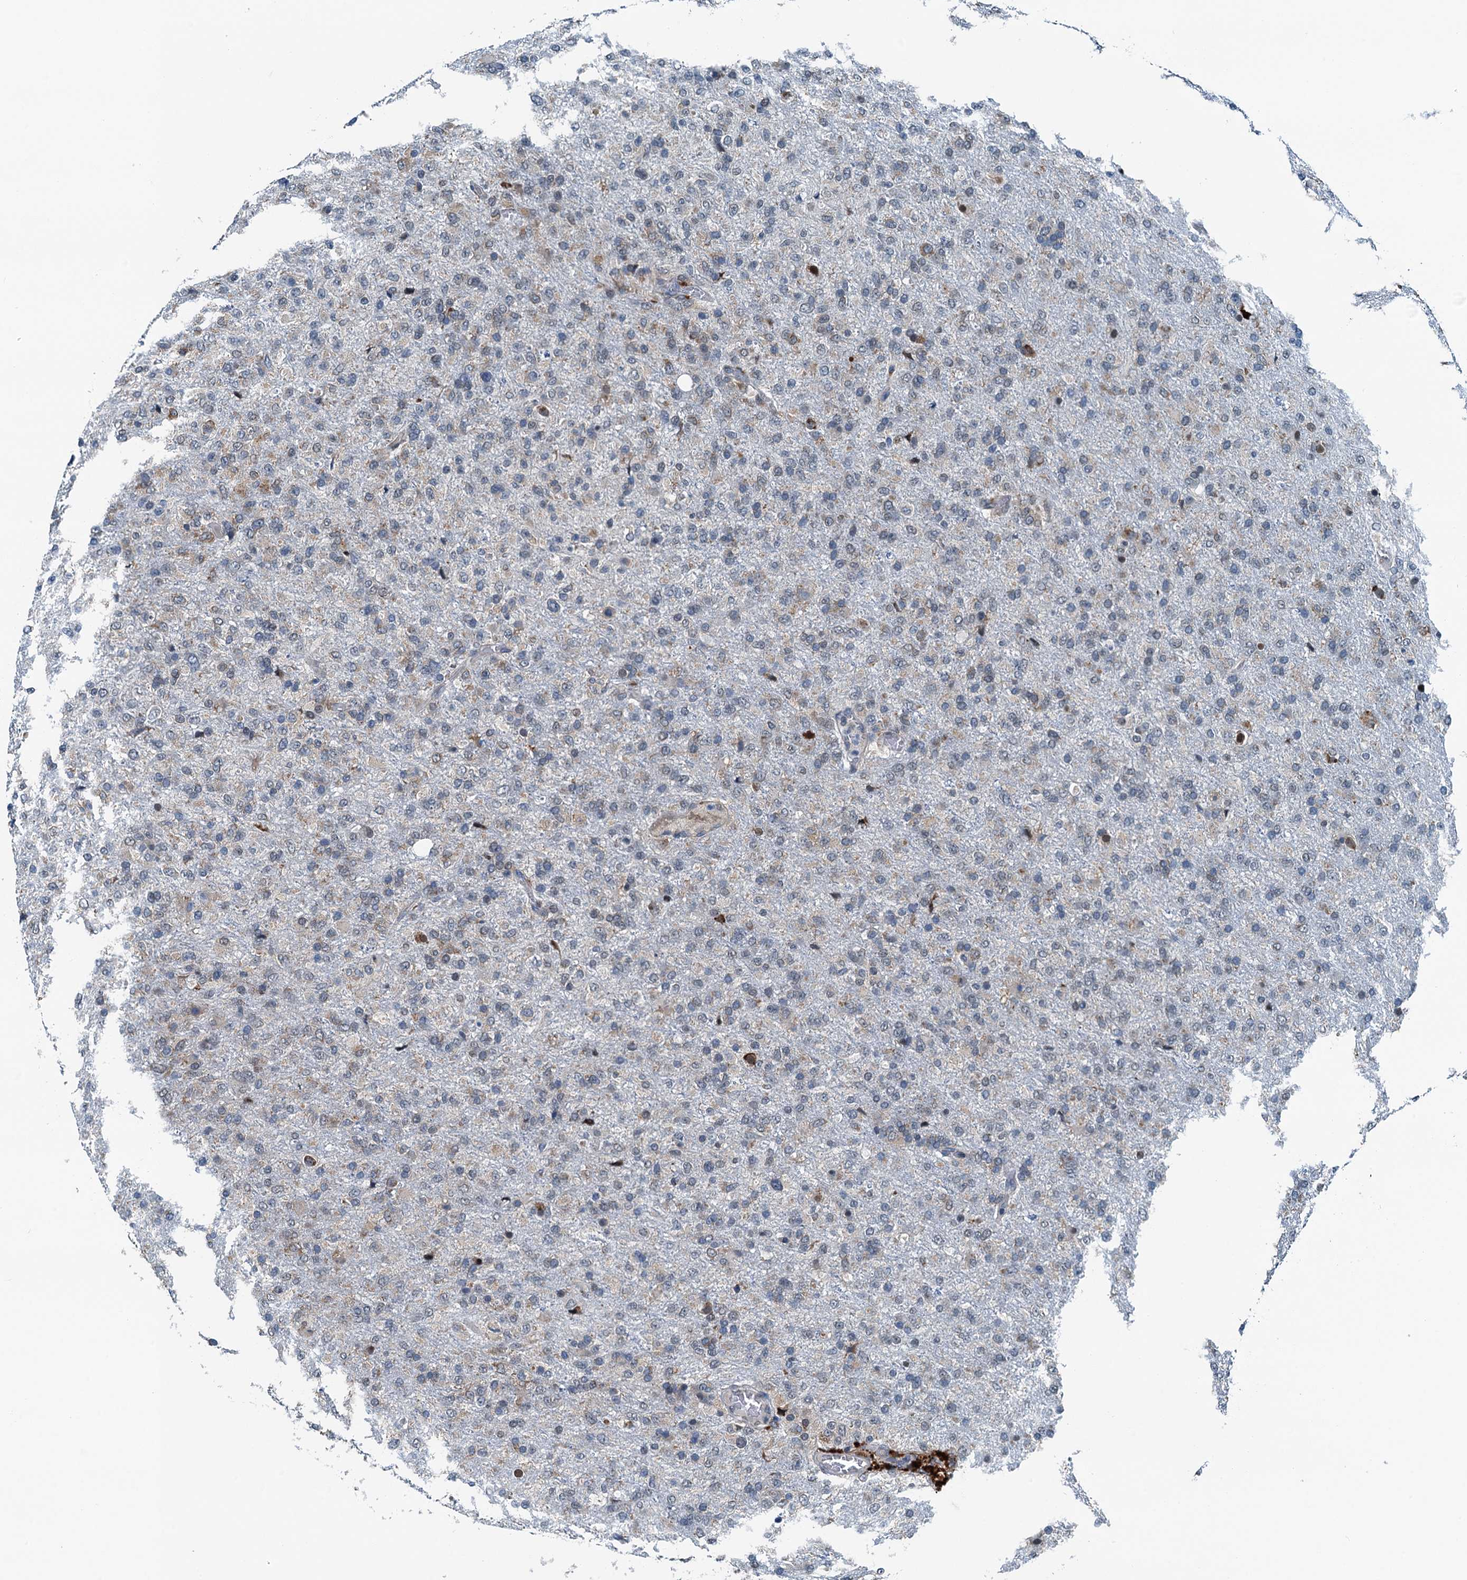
{"staining": {"intensity": "negative", "quantity": "none", "location": "none"}, "tissue": "glioma", "cell_type": "Tumor cells", "image_type": "cancer", "snomed": [{"axis": "morphology", "description": "Glioma, malignant, High grade"}, {"axis": "topography", "description": "Brain"}], "caption": "This is an immunohistochemistry histopathology image of malignant glioma (high-grade). There is no expression in tumor cells.", "gene": "TAMALIN", "patient": {"sex": "female", "age": 74}}